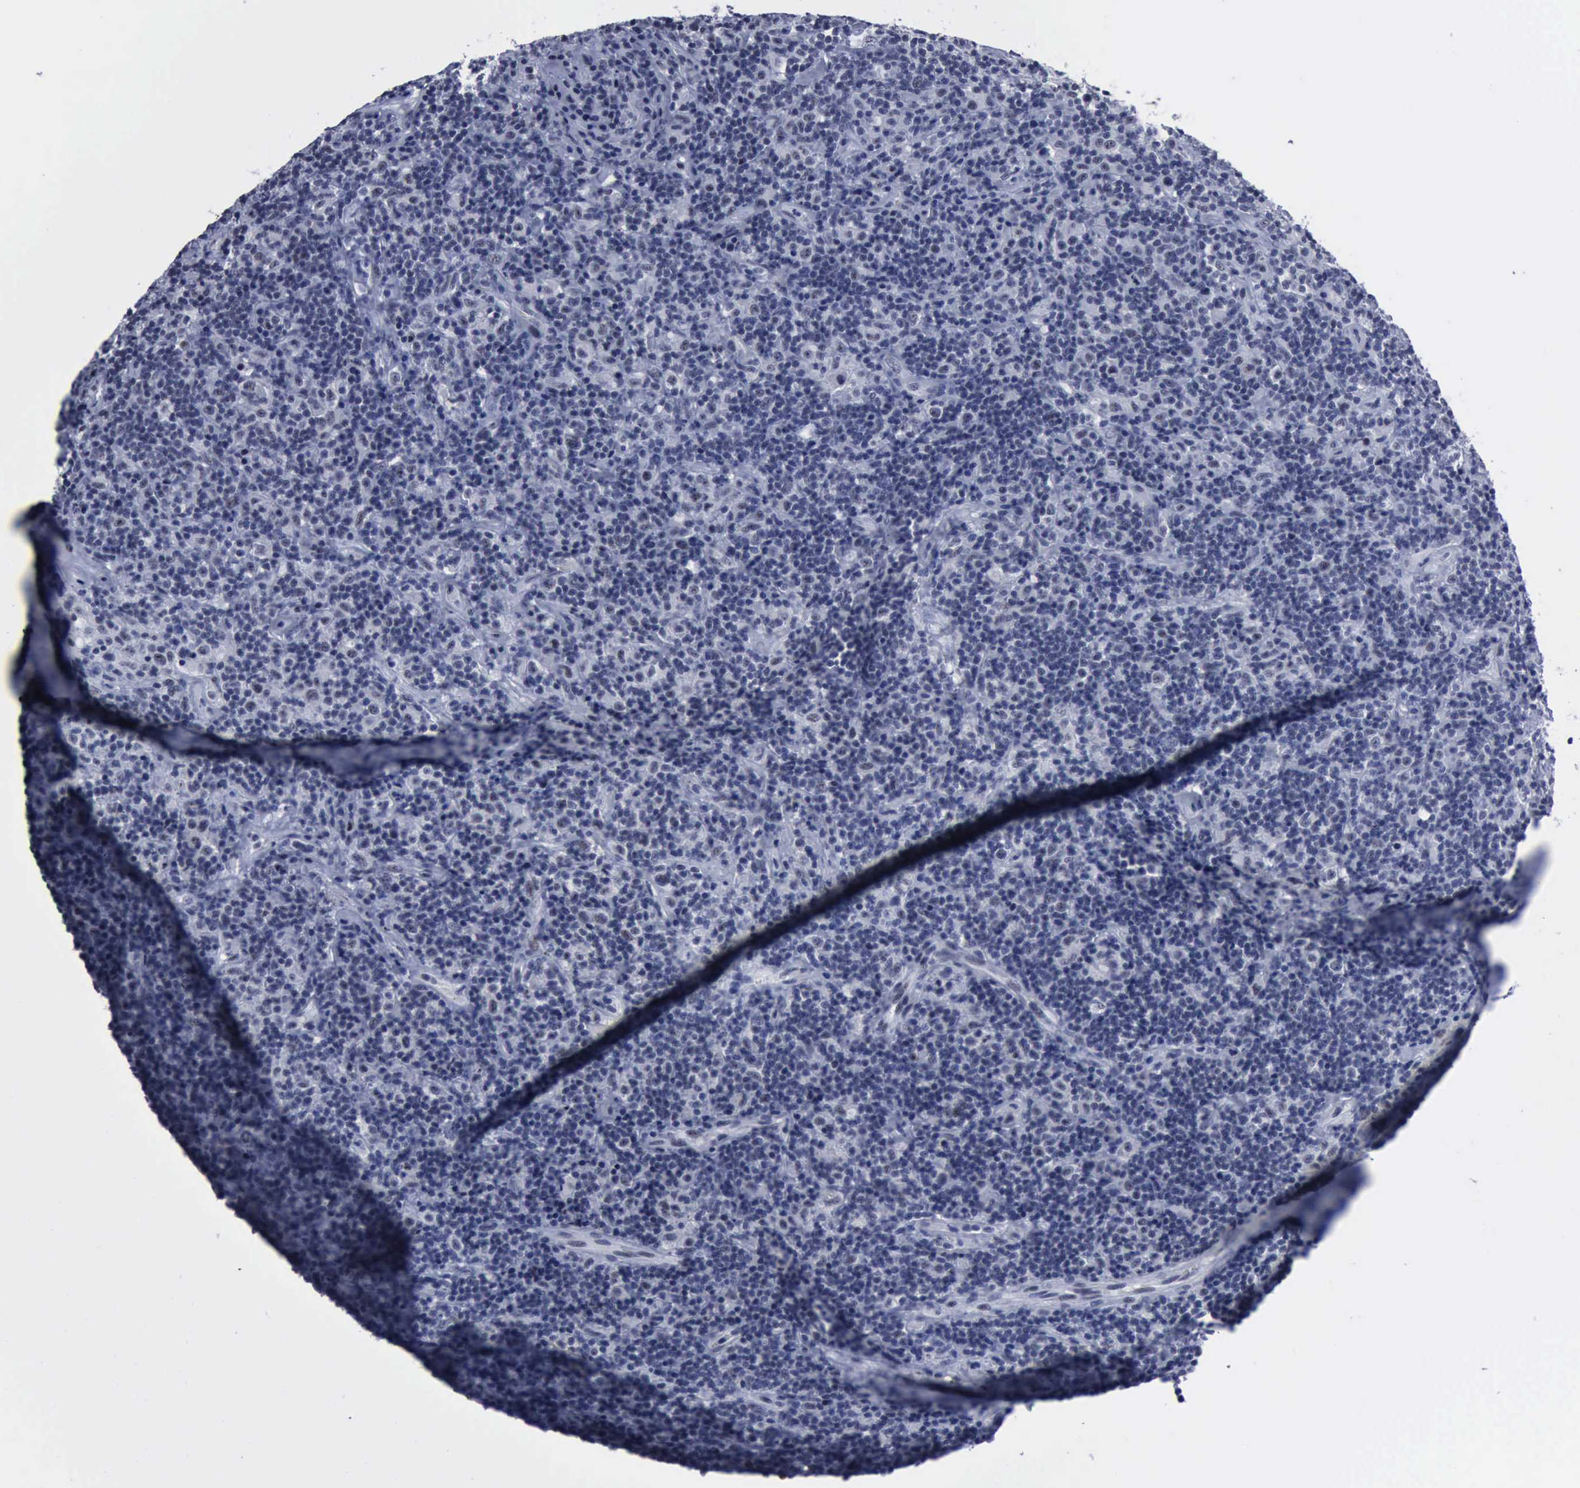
{"staining": {"intensity": "negative", "quantity": "none", "location": "none"}, "tissue": "lymphoma", "cell_type": "Tumor cells", "image_type": "cancer", "snomed": [{"axis": "morphology", "description": "Hodgkin's disease, NOS"}, {"axis": "topography", "description": "Lymph node"}], "caption": "The IHC photomicrograph has no significant staining in tumor cells of Hodgkin's disease tissue.", "gene": "BRD1", "patient": {"sex": "male", "age": 46}}